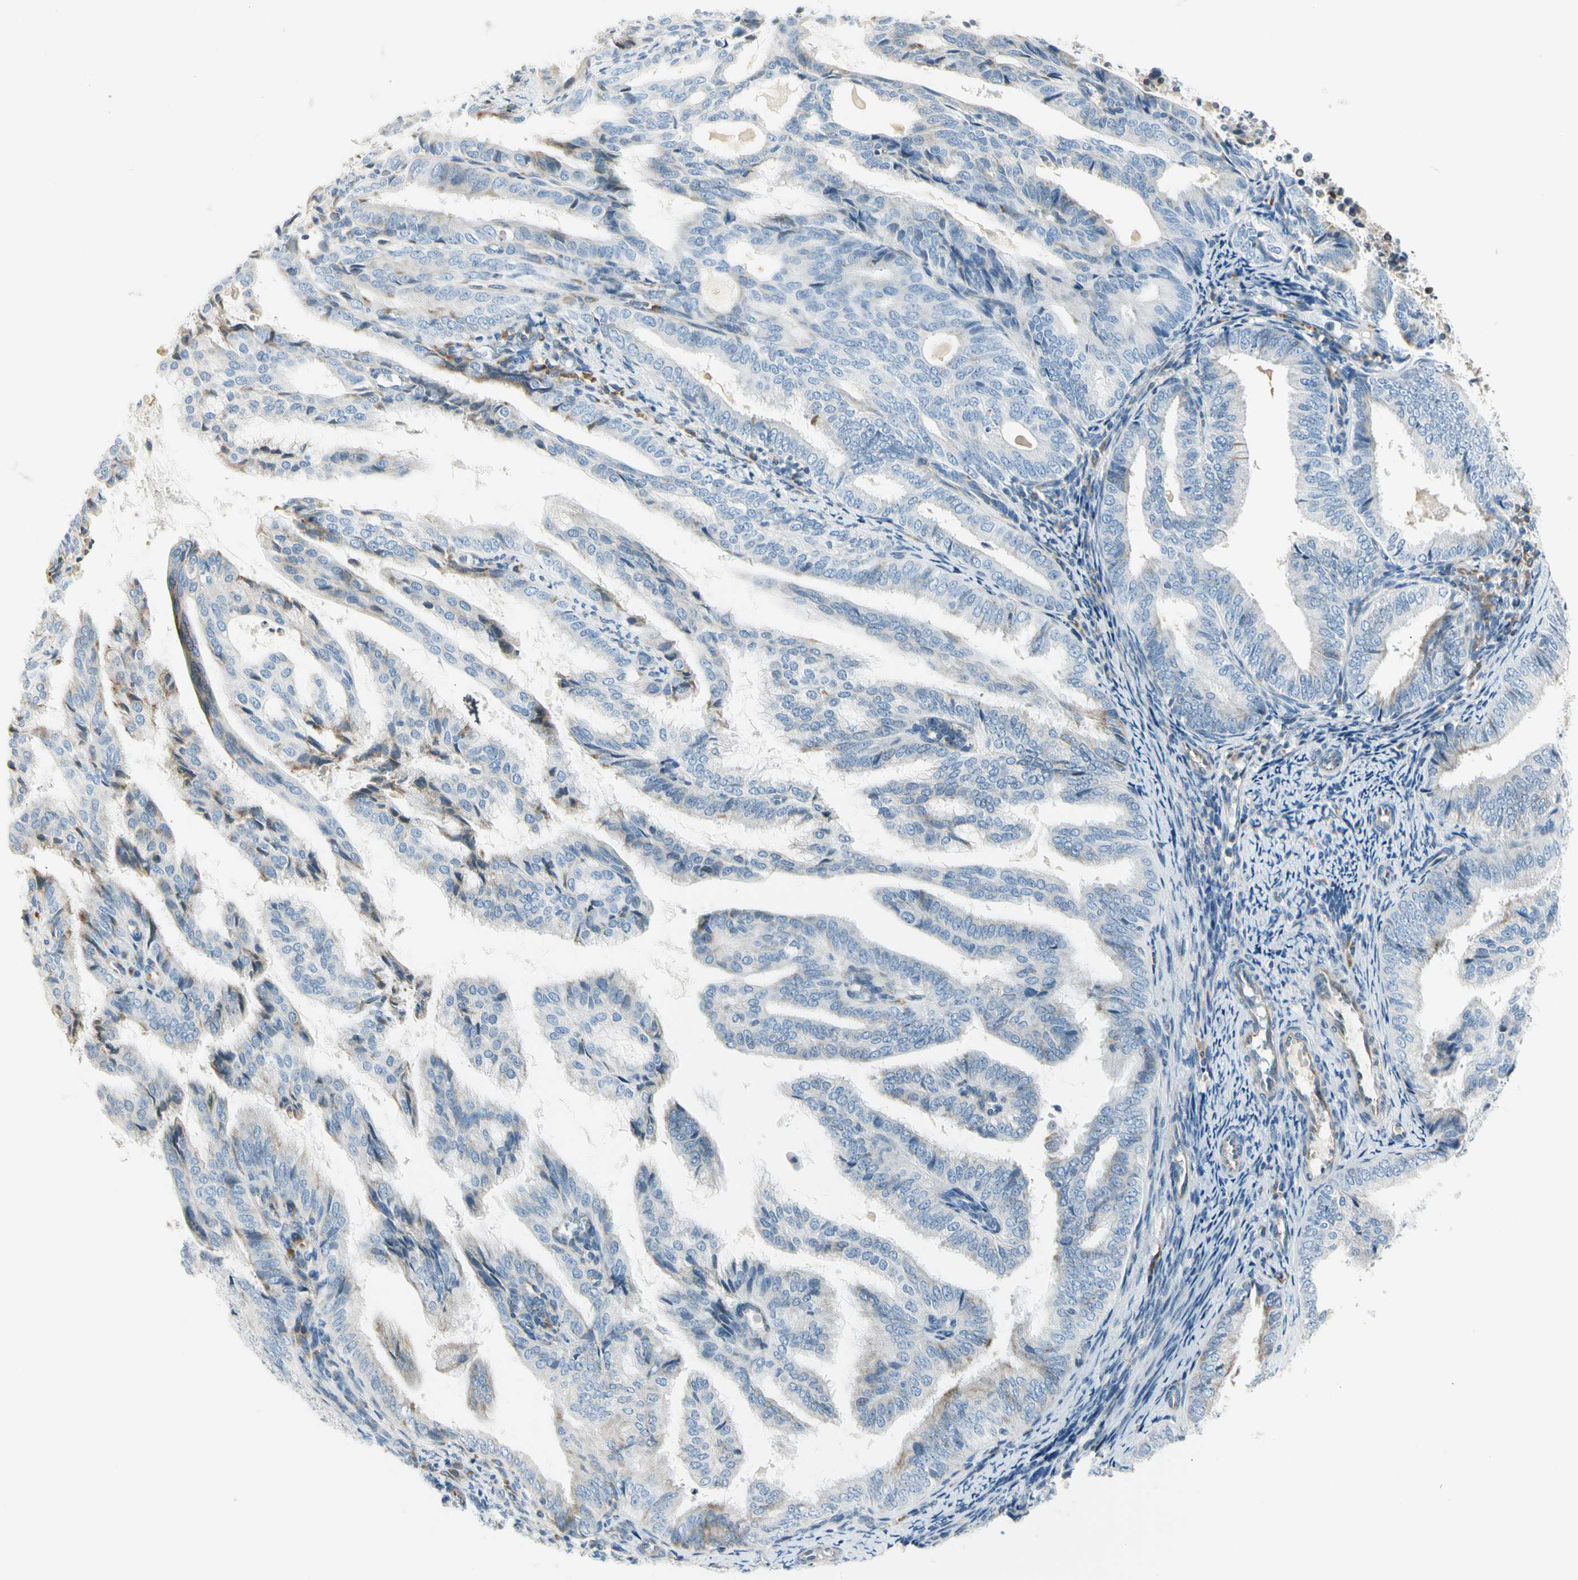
{"staining": {"intensity": "weak", "quantity": "<25%", "location": "cytoplasmic/membranous"}, "tissue": "endometrial cancer", "cell_type": "Tumor cells", "image_type": "cancer", "snomed": [{"axis": "morphology", "description": "Adenocarcinoma, NOS"}, {"axis": "topography", "description": "Endometrium"}], "caption": "Protein analysis of adenocarcinoma (endometrial) displays no significant staining in tumor cells. Brightfield microscopy of immunohistochemistry stained with DAB (brown) and hematoxylin (blue), captured at high magnification.", "gene": "TNFSF11", "patient": {"sex": "female", "age": 58}}